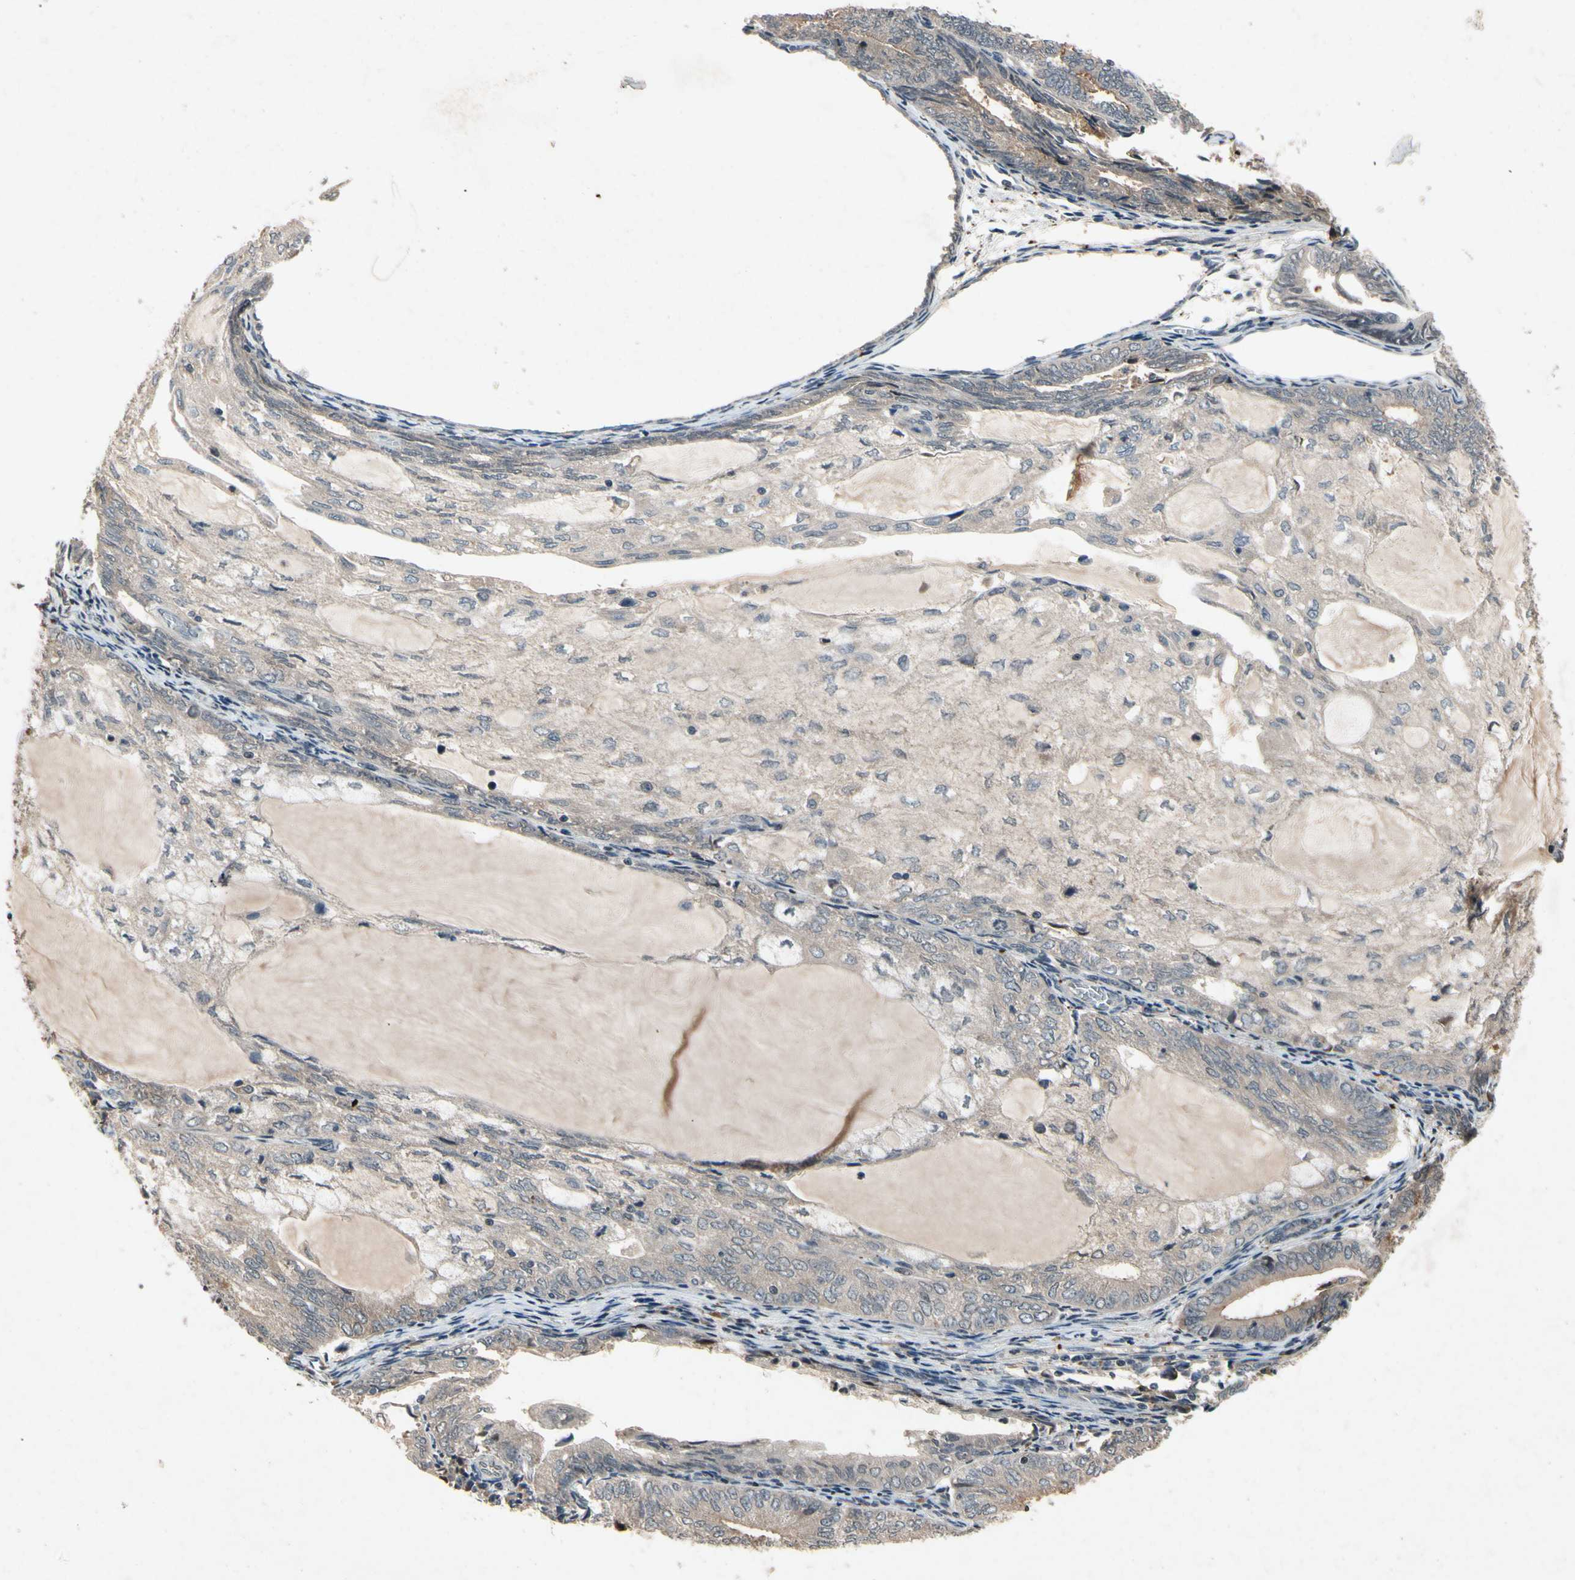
{"staining": {"intensity": "weak", "quantity": ">75%", "location": "cytoplasmic/membranous"}, "tissue": "endometrial cancer", "cell_type": "Tumor cells", "image_type": "cancer", "snomed": [{"axis": "morphology", "description": "Adenocarcinoma, NOS"}, {"axis": "topography", "description": "Endometrium"}], "caption": "This is a histology image of IHC staining of endometrial adenocarcinoma, which shows weak positivity in the cytoplasmic/membranous of tumor cells.", "gene": "DPY19L3", "patient": {"sex": "female", "age": 81}}